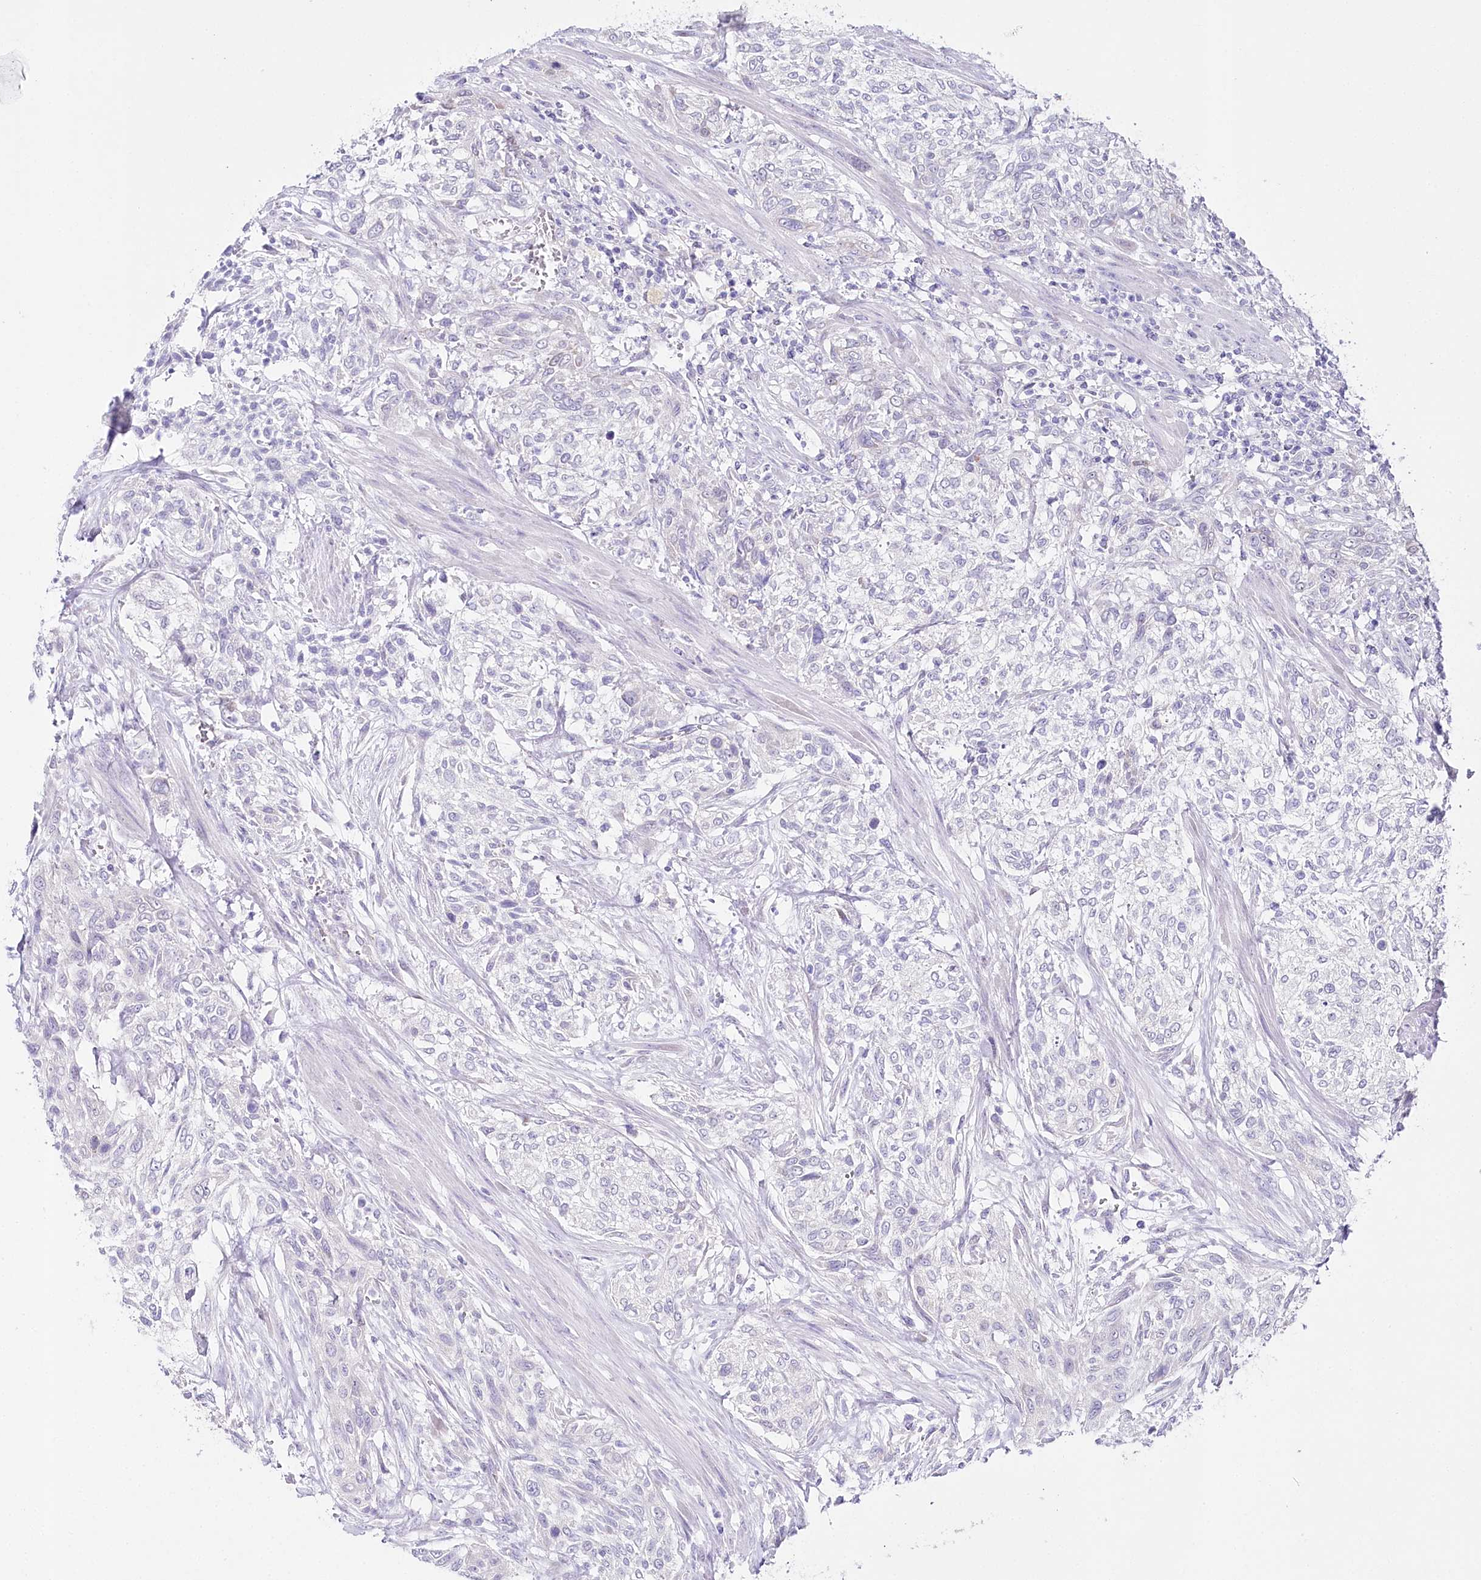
{"staining": {"intensity": "negative", "quantity": "none", "location": "none"}, "tissue": "urothelial cancer", "cell_type": "Tumor cells", "image_type": "cancer", "snomed": [{"axis": "morphology", "description": "Normal tissue, NOS"}, {"axis": "morphology", "description": "Urothelial carcinoma, NOS"}, {"axis": "topography", "description": "Urinary bladder"}, {"axis": "topography", "description": "Peripheral nerve tissue"}], "caption": "IHC photomicrograph of urothelial cancer stained for a protein (brown), which demonstrates no expression in tumor cells.", "gene": "CSN3", "patient": {"sex": "male", "age": 35}}